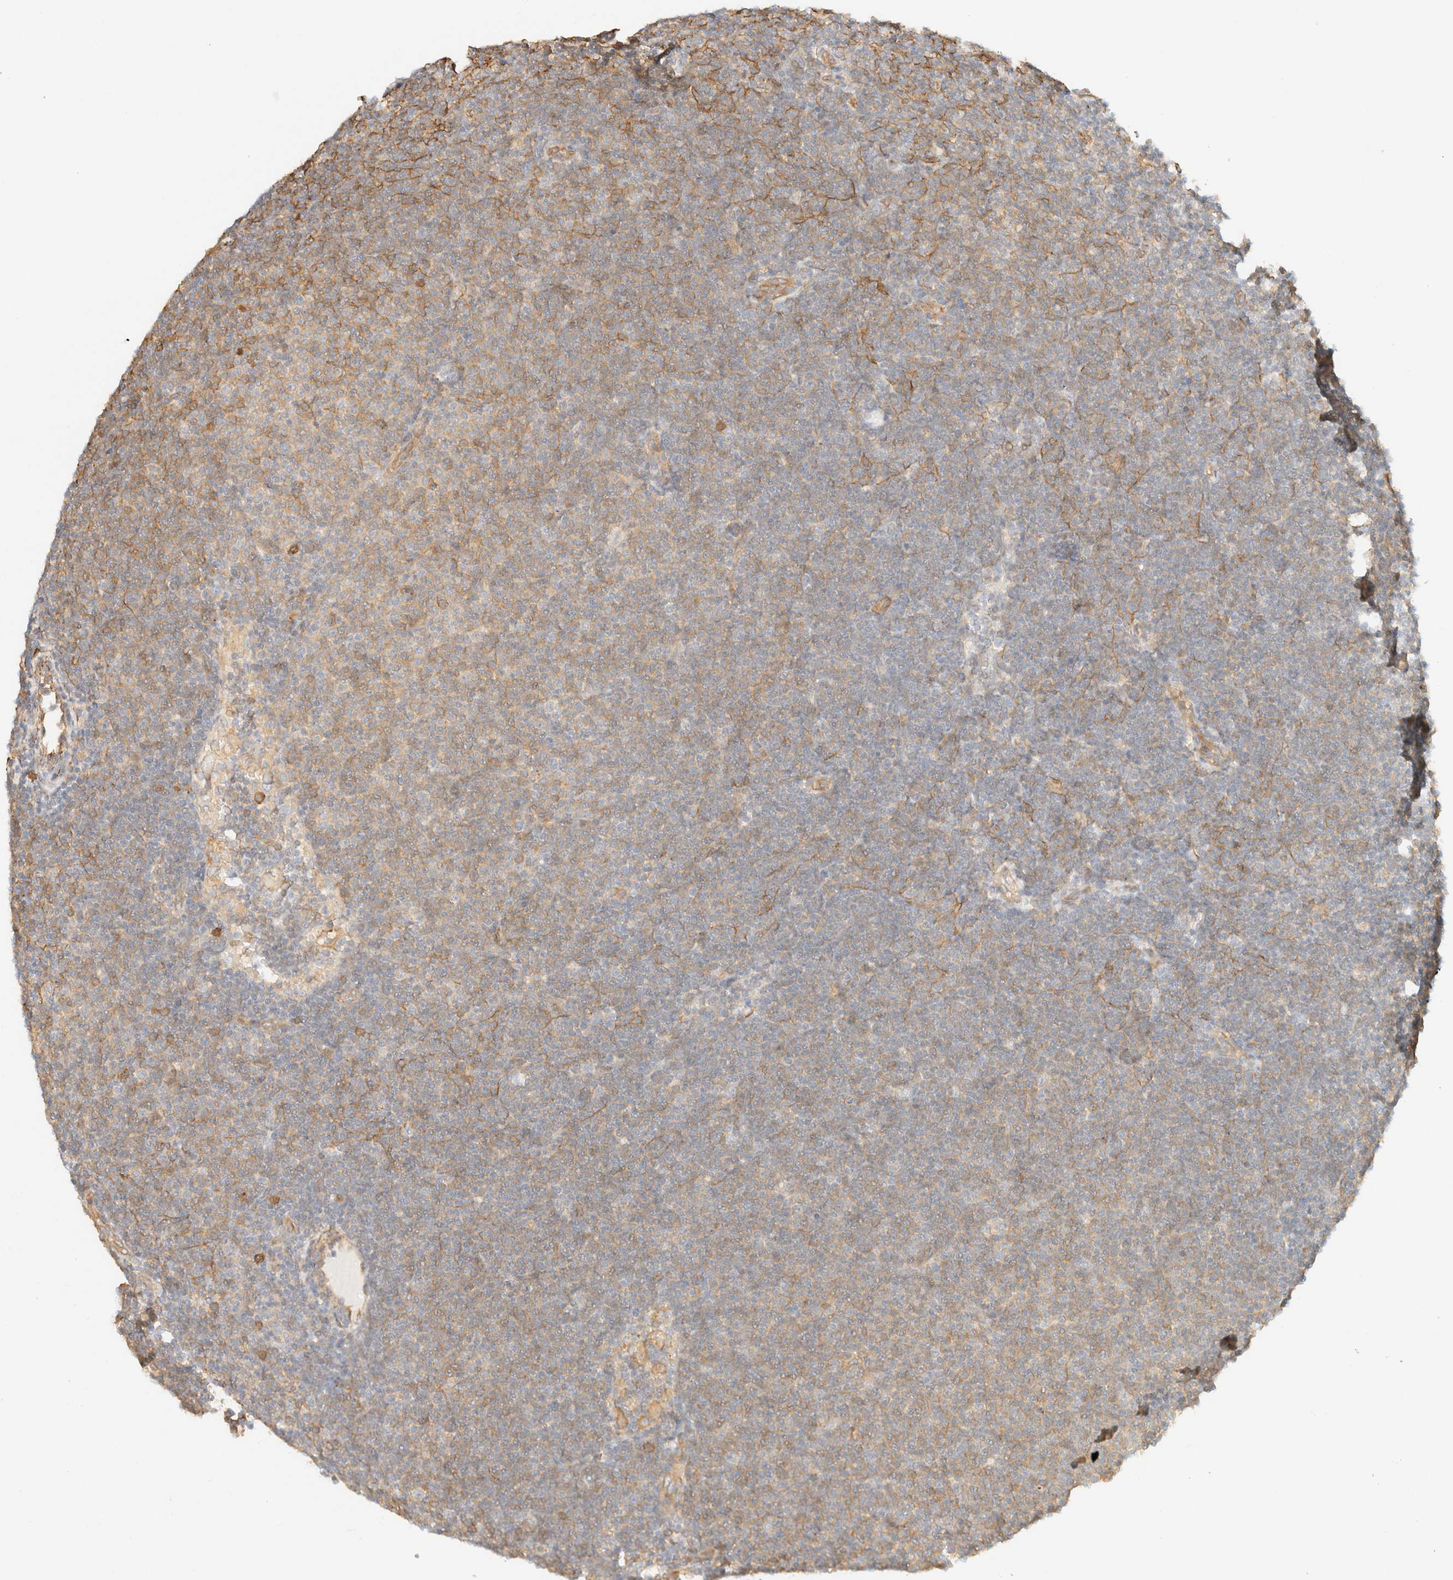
{"staining": {"intensity": "moderate", "quantity": "25%-75%", "location": "cytoplasmic/membranous"}, "tissue": "lymphoma", "cell_type": "Tumor cells", "image_type": "cancer", "snomed": [{"axis": "morphology", "description": "Malignant lymphoma, non-Hodgkin's type, Low grade"}, {"axis": "topography", "description": "Lymph node"}], "caption": "Brown immunohistochemical staining in human lymphoma shows moderate cytoplasmic/membranous staining in about 25%-75% of tumor cells.", "gene": "OTOP2", "patient": {"sex": "female", "age": 53}}